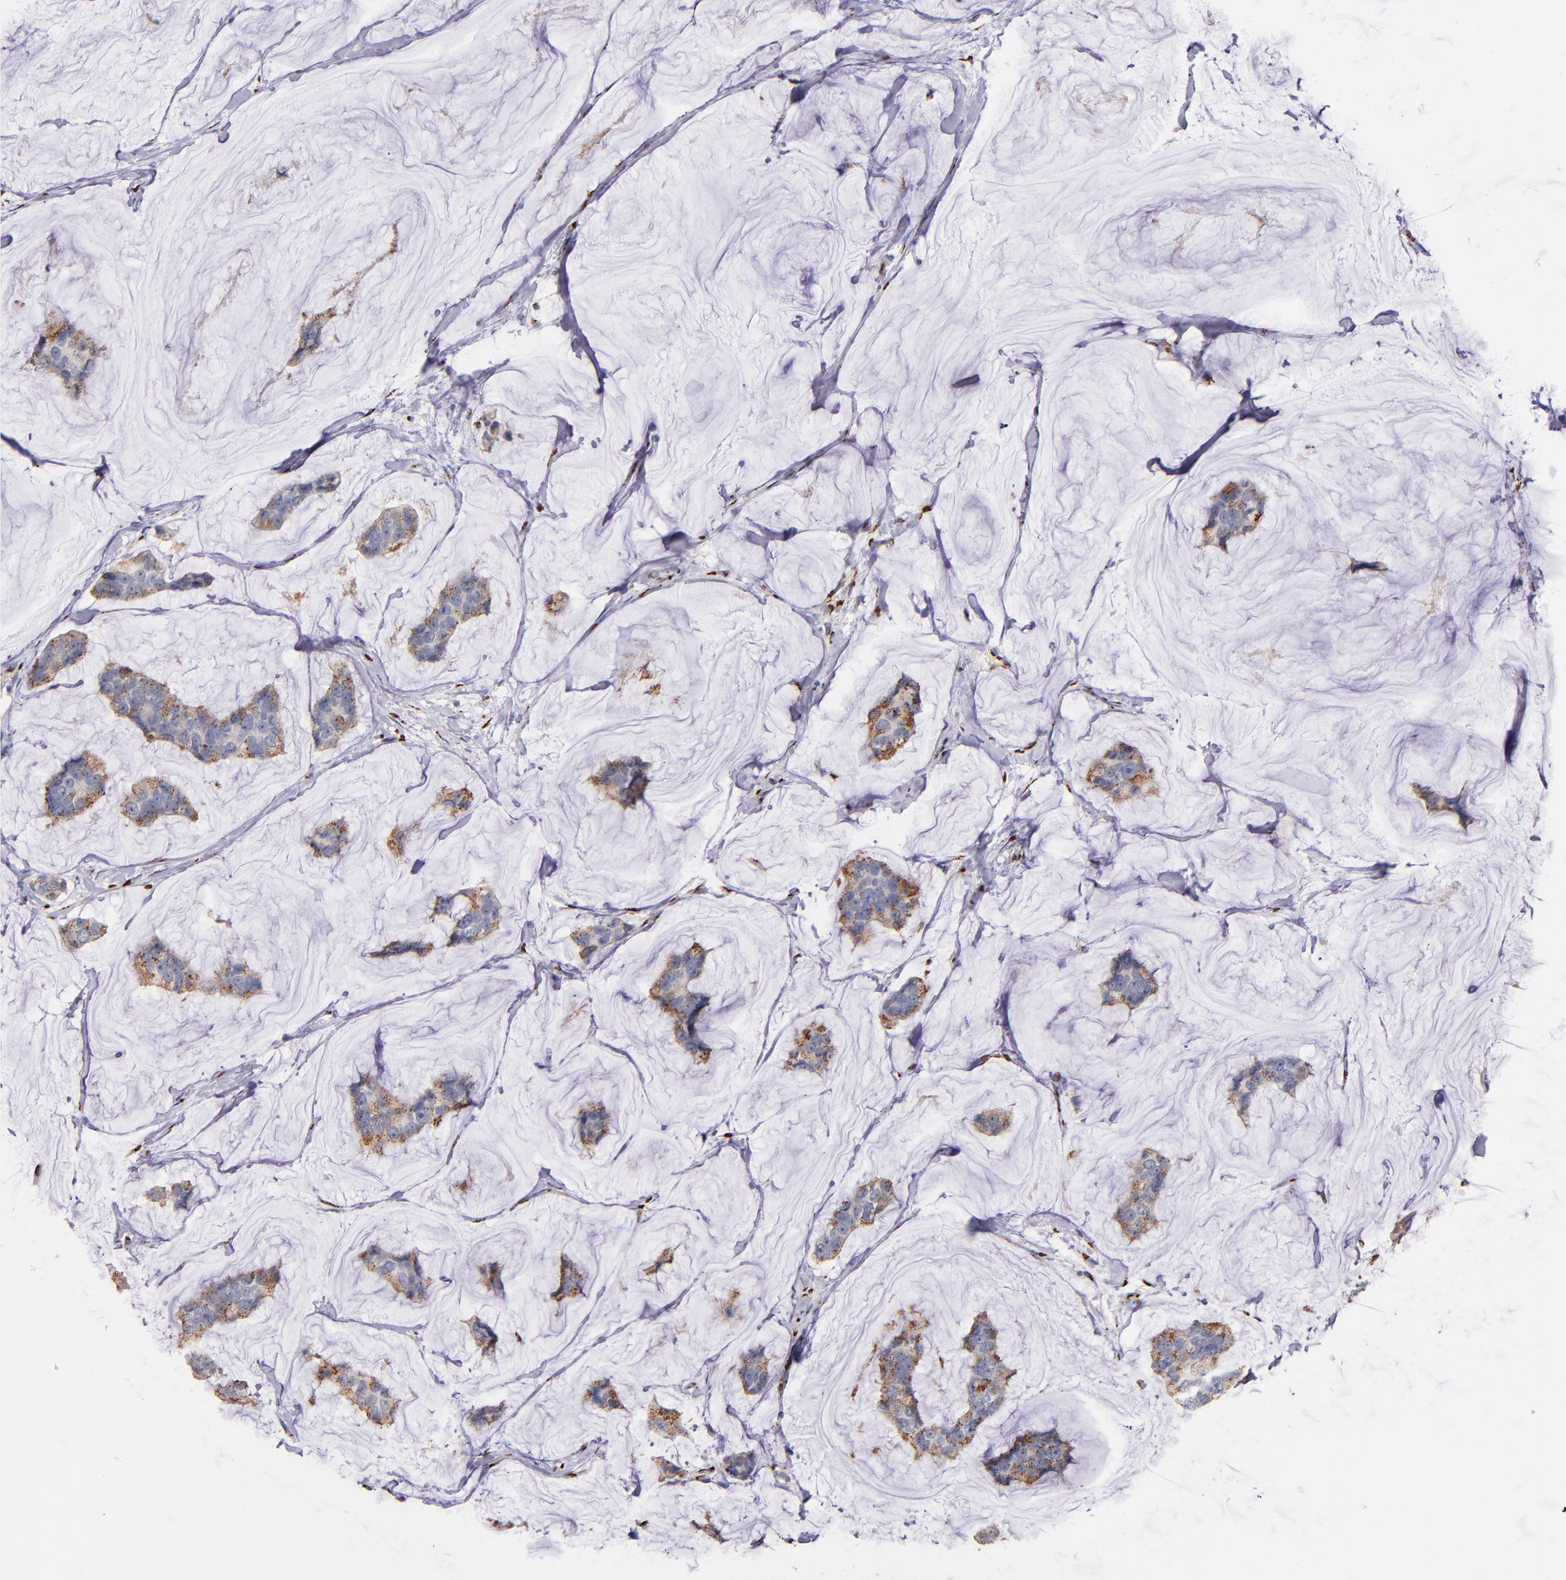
{"staining": {"intensity": "moderate", "quantity": ">75%", "location": "cytoplasmic/membranous"}, "tissue": "breast cancer", "cell_type": "Tumor cells", "image_type": "cancer", "snomed": [{"axis": "morphology", "description": "Normal tissue, NOS"}, {"axis": "morphology", "description": "Duct carcinoma"}, {"axis": "topography", "description": "Breast"}], "caption": "Tumor cells display medium levels of moderate cytoplasmic/membranous staining in about >75% of cells in human breast cancer. Immunohistochemistry stains the protein in brown and the nuclei are stained blue.", "gene": "GOLIM4", "patient": {"sex": "female", "age": 50}}